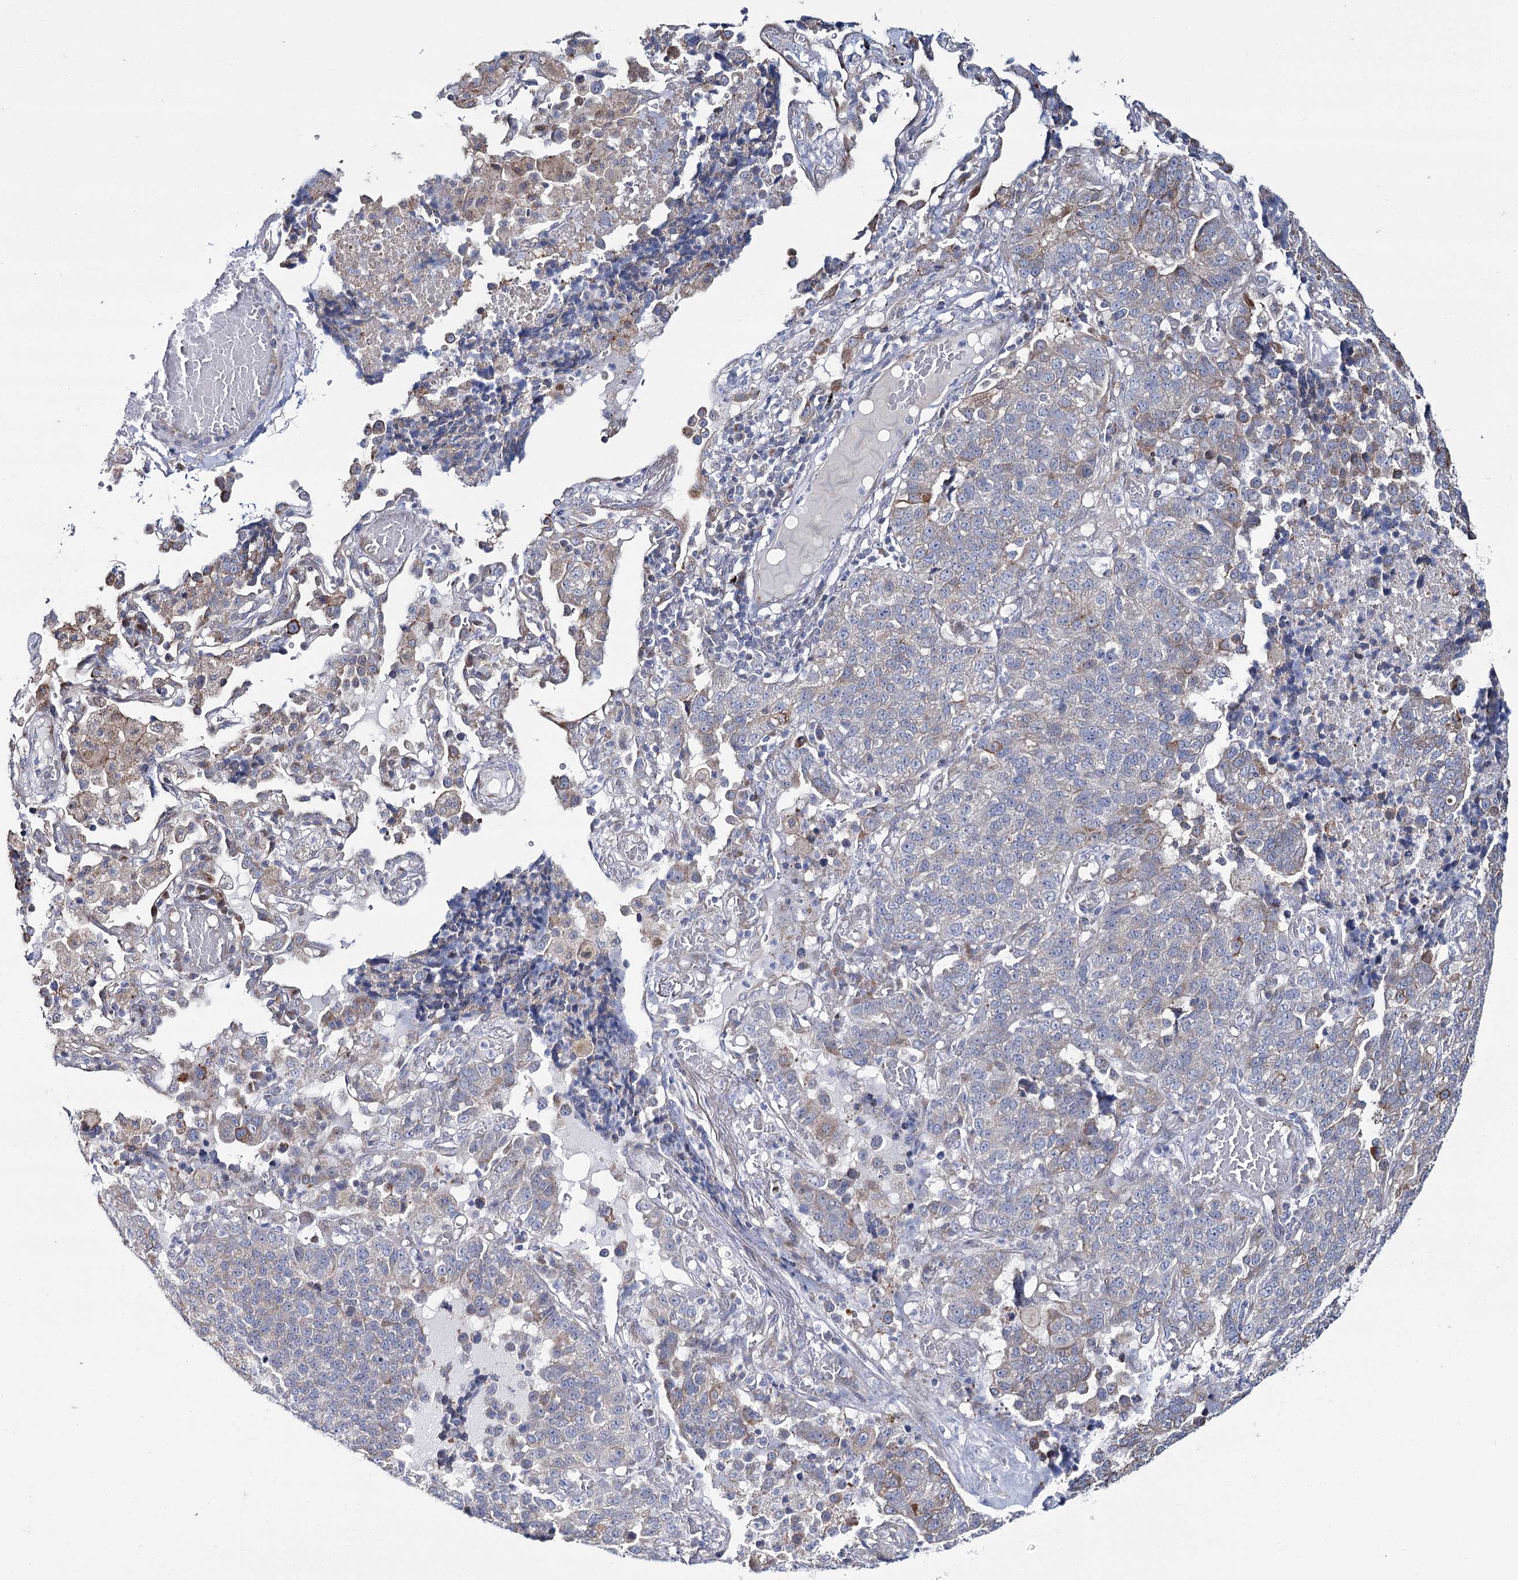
{"staining": {"intensity": "weak", "quantity": "<25%", "location": "cytoplasmic/membranous"}, "tissue": "lung cancer", "cell_type": "Tumor cells", "image_type": "cancer", "snomed": [{"axis": "morphology", "description": "Adenocarcinoma, NOS"}, {"axis": "topography", "description": "Lung"}], "caption": "Human lung adenocarcinoma stained for a protein using immunohistochemistry (IHC) displays no staining in tumor cells.", "gene": "CPLANE1", "patient": {"sex": "male", "age": 49}}